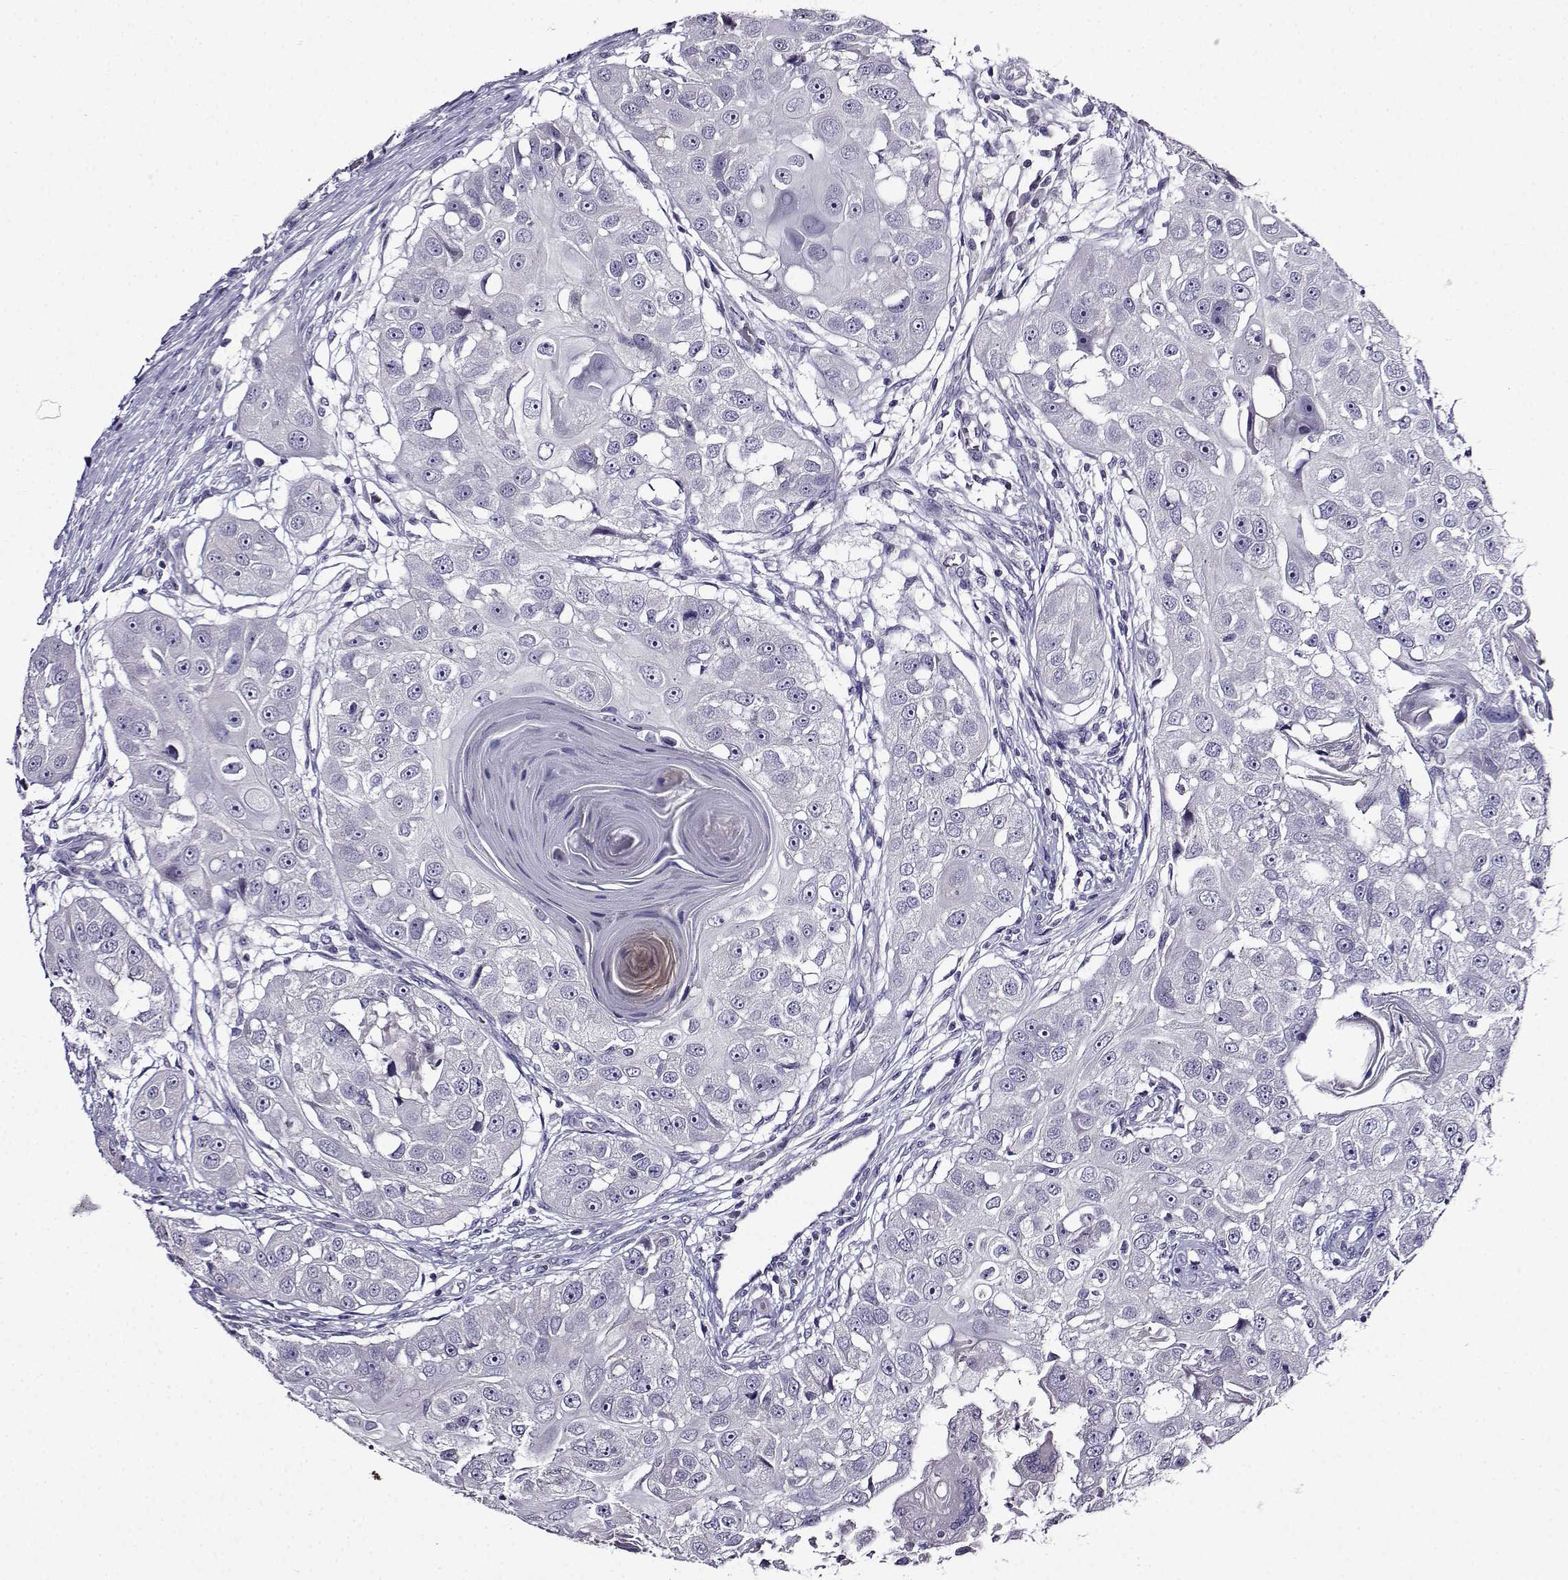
{"staining": {"intensity": "negative", "quantity": "none", "location": "none"}, "tissue": "head and neck cancer", "cell_type": "Tumor cells", "image_type": "cancer", "snomed": [{"axis": "morphology", "description": "Squamous cell carcinoma, NOS"}, {"axis": "topography", "description": "Head-Neck"}], "caption": "Tumor cells are negative for protein expression in human squamous cell carcinoma (head and neck).", "gene": "TMEM266", "patient": {"sex": "male", "age": 51}}